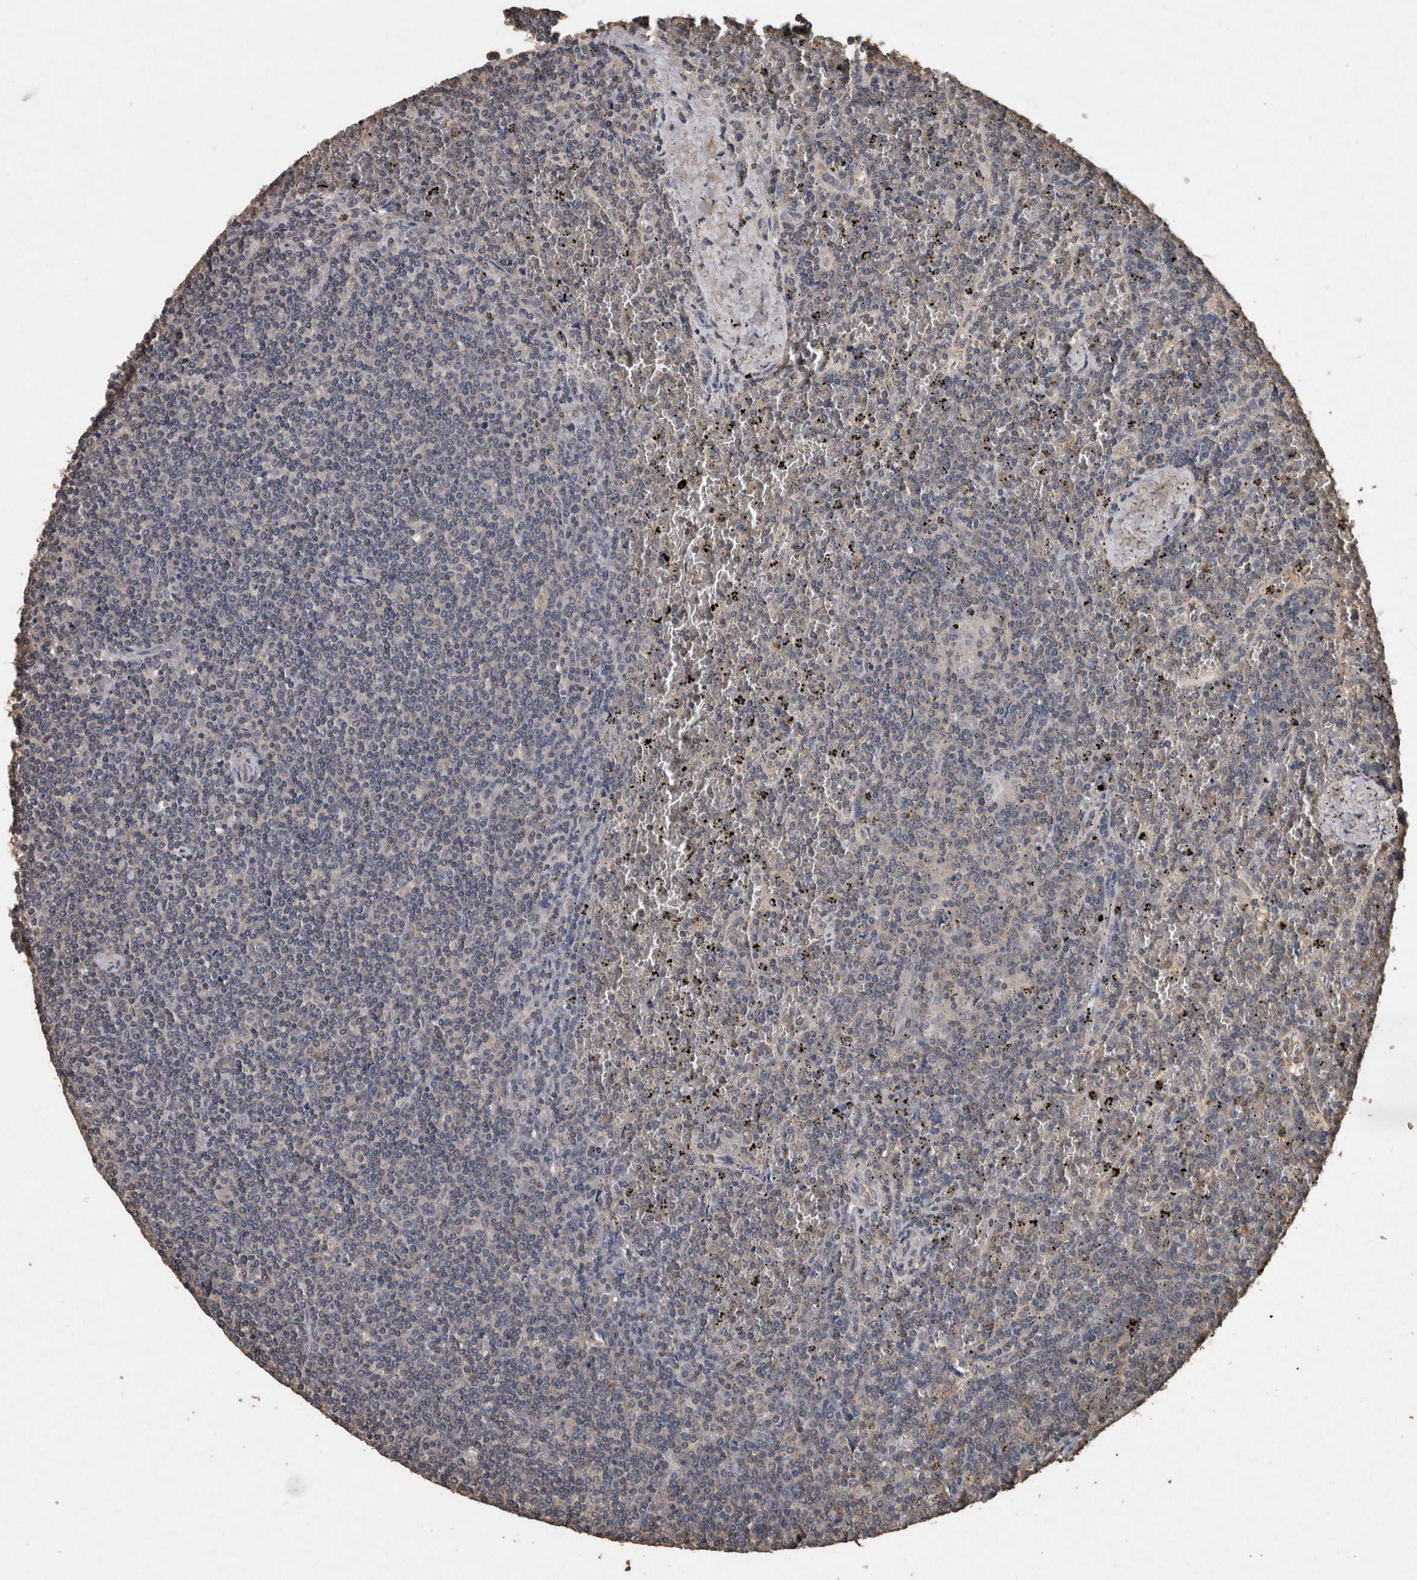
{"staining": {"intensity": "negative", "quantity": "none", "location": "none"}, "tissue": "lymphoma", "cell_type": "Tumor cells", "image_type": "cancer", "snomed": [{"axis": "morphology", "description": "Malignant lymphoma, non-Hodgkin's type, Low grade"}, {"axis": "topography", "description": "Spleen"}], "caption": "Human low-grade malignant lymphoma, non-Hodgkin's type stained for a protein using immunohistochemistry (IHC) demonstrates no expression in tumor cells.", "gene": "FGFRL1", "patient": {"sex": "female", "age": 19}}